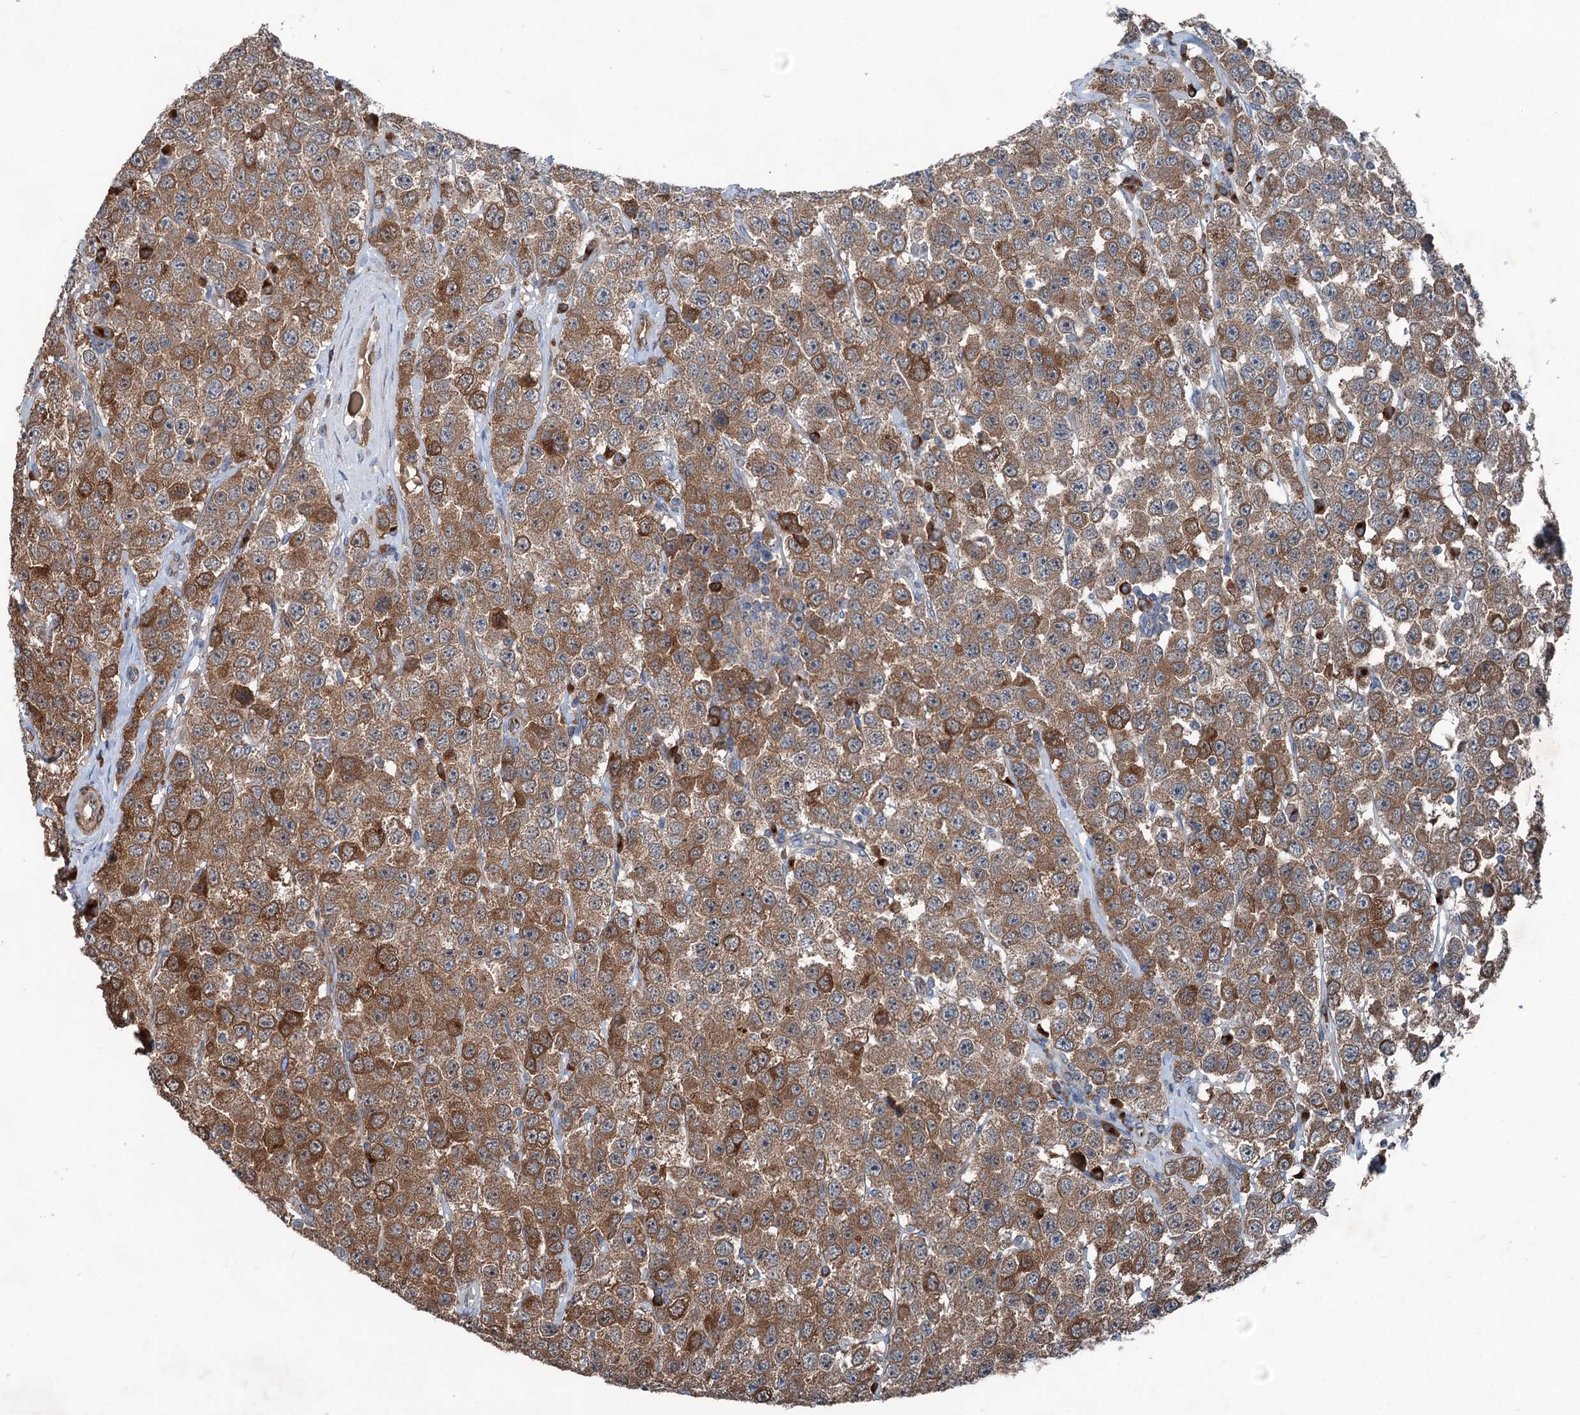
{"staining": {"intensity": "strong", "quantity": ">75%", "location": "cytoplasmic/membranous"}, "tissue": "testis cancer", "cell_type": "Tumor cells", "image_type": "cancer", "snomed": [{"axis": "morphology", "description": "Seminoma, NOS"}, {"axis": "topography", "description": "Testis"}], "caption": "Protein analysis of seminoma (testis) tissue demonstrates strong cytoplasmic/membranous positivity in approximately >75% of tumor cells. Nuclei are stained in blue.", "gene": "CALCOCO1", "patient": {"sex": "male", "age": 28}}